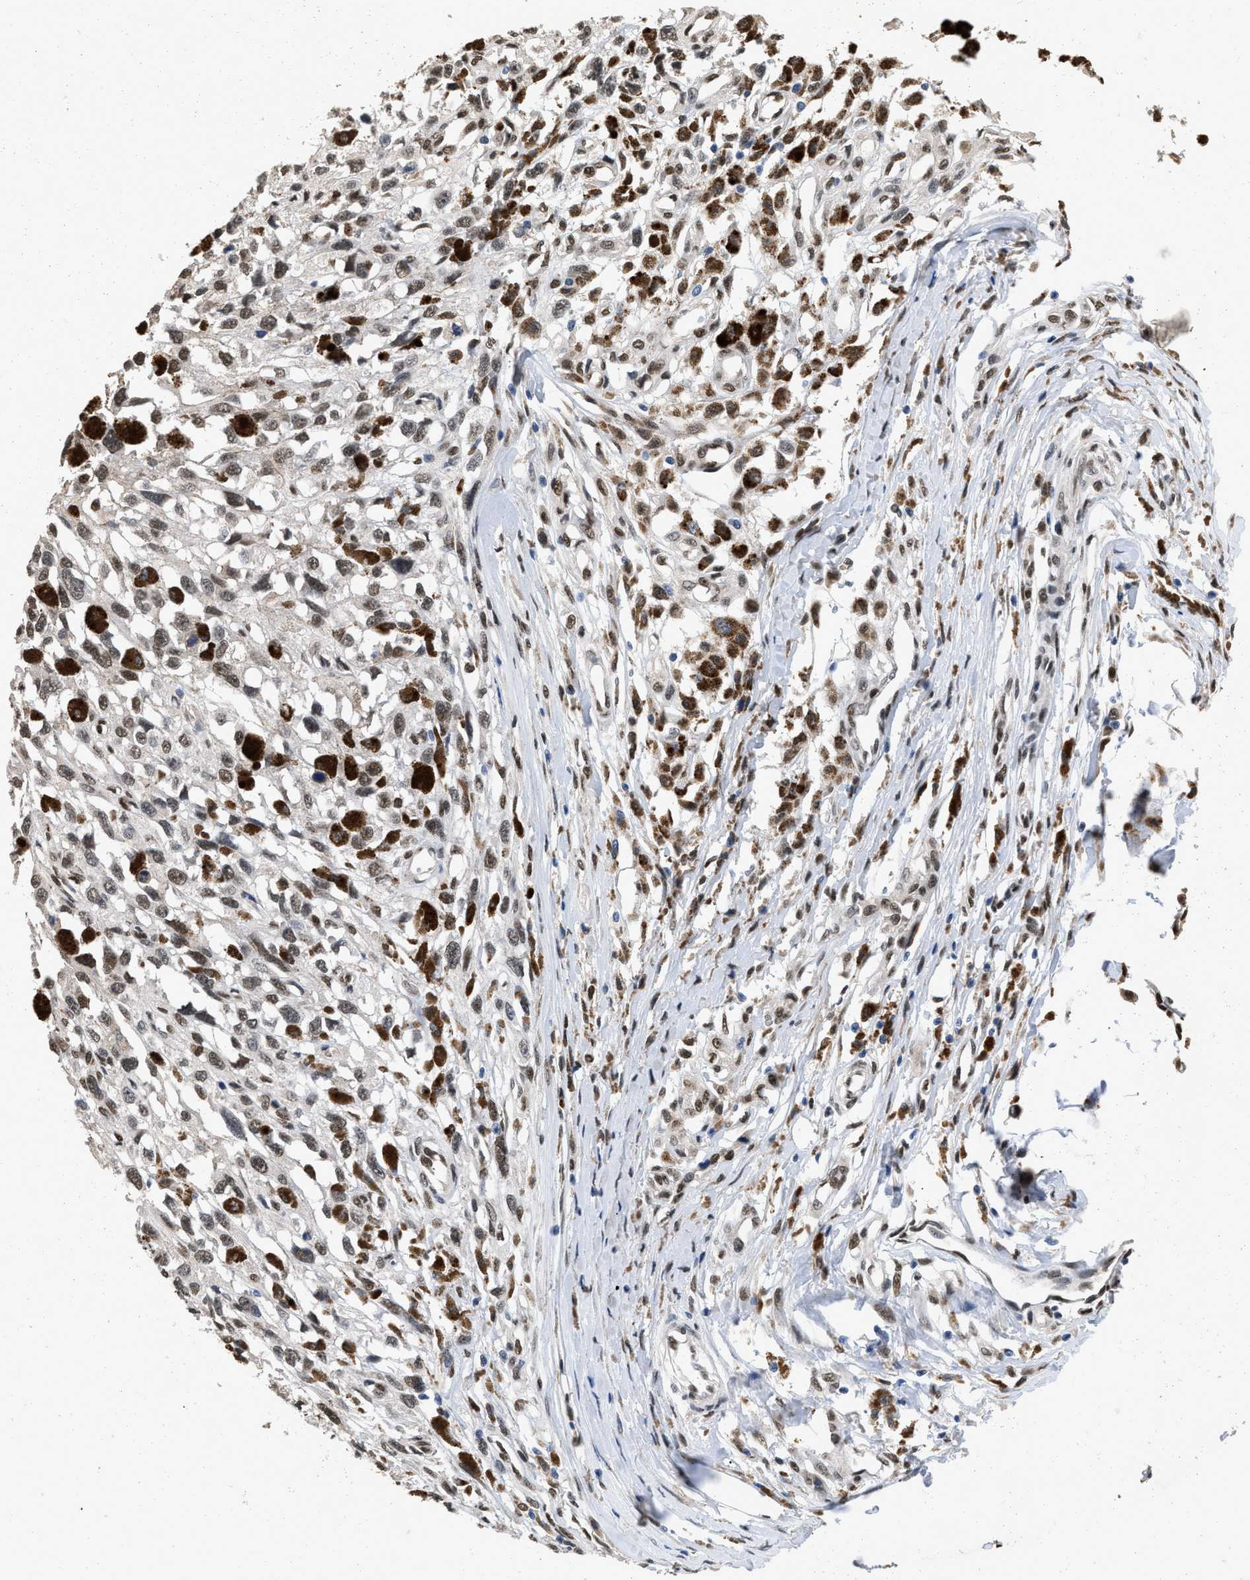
{"staining": {"intensity": "moderate", "quantity": ">75%", "location": "nuclear"}, "tissue": "melanoma", "cell_type": "Tumor cells", "image_type": "cancer", "snomed": [{"axis": "morphology", "description": "Malignant melanoma, Metastatic site"}, {"axis": "topography", "description": "Lymph node"}], "caption": "Immunohistochemistry (IHC) histopathology image of neoplastic tissue: human malignant melanoma (metastatic site) stained using immunohistochemistry (IHC) exhibits medium levels of moderate protein expression localized specifically in the nuclear of tumor cells, appearing as a nuclear brown color.", "gene": "QKI", "patient": {"sex": "male", "age": 59}}